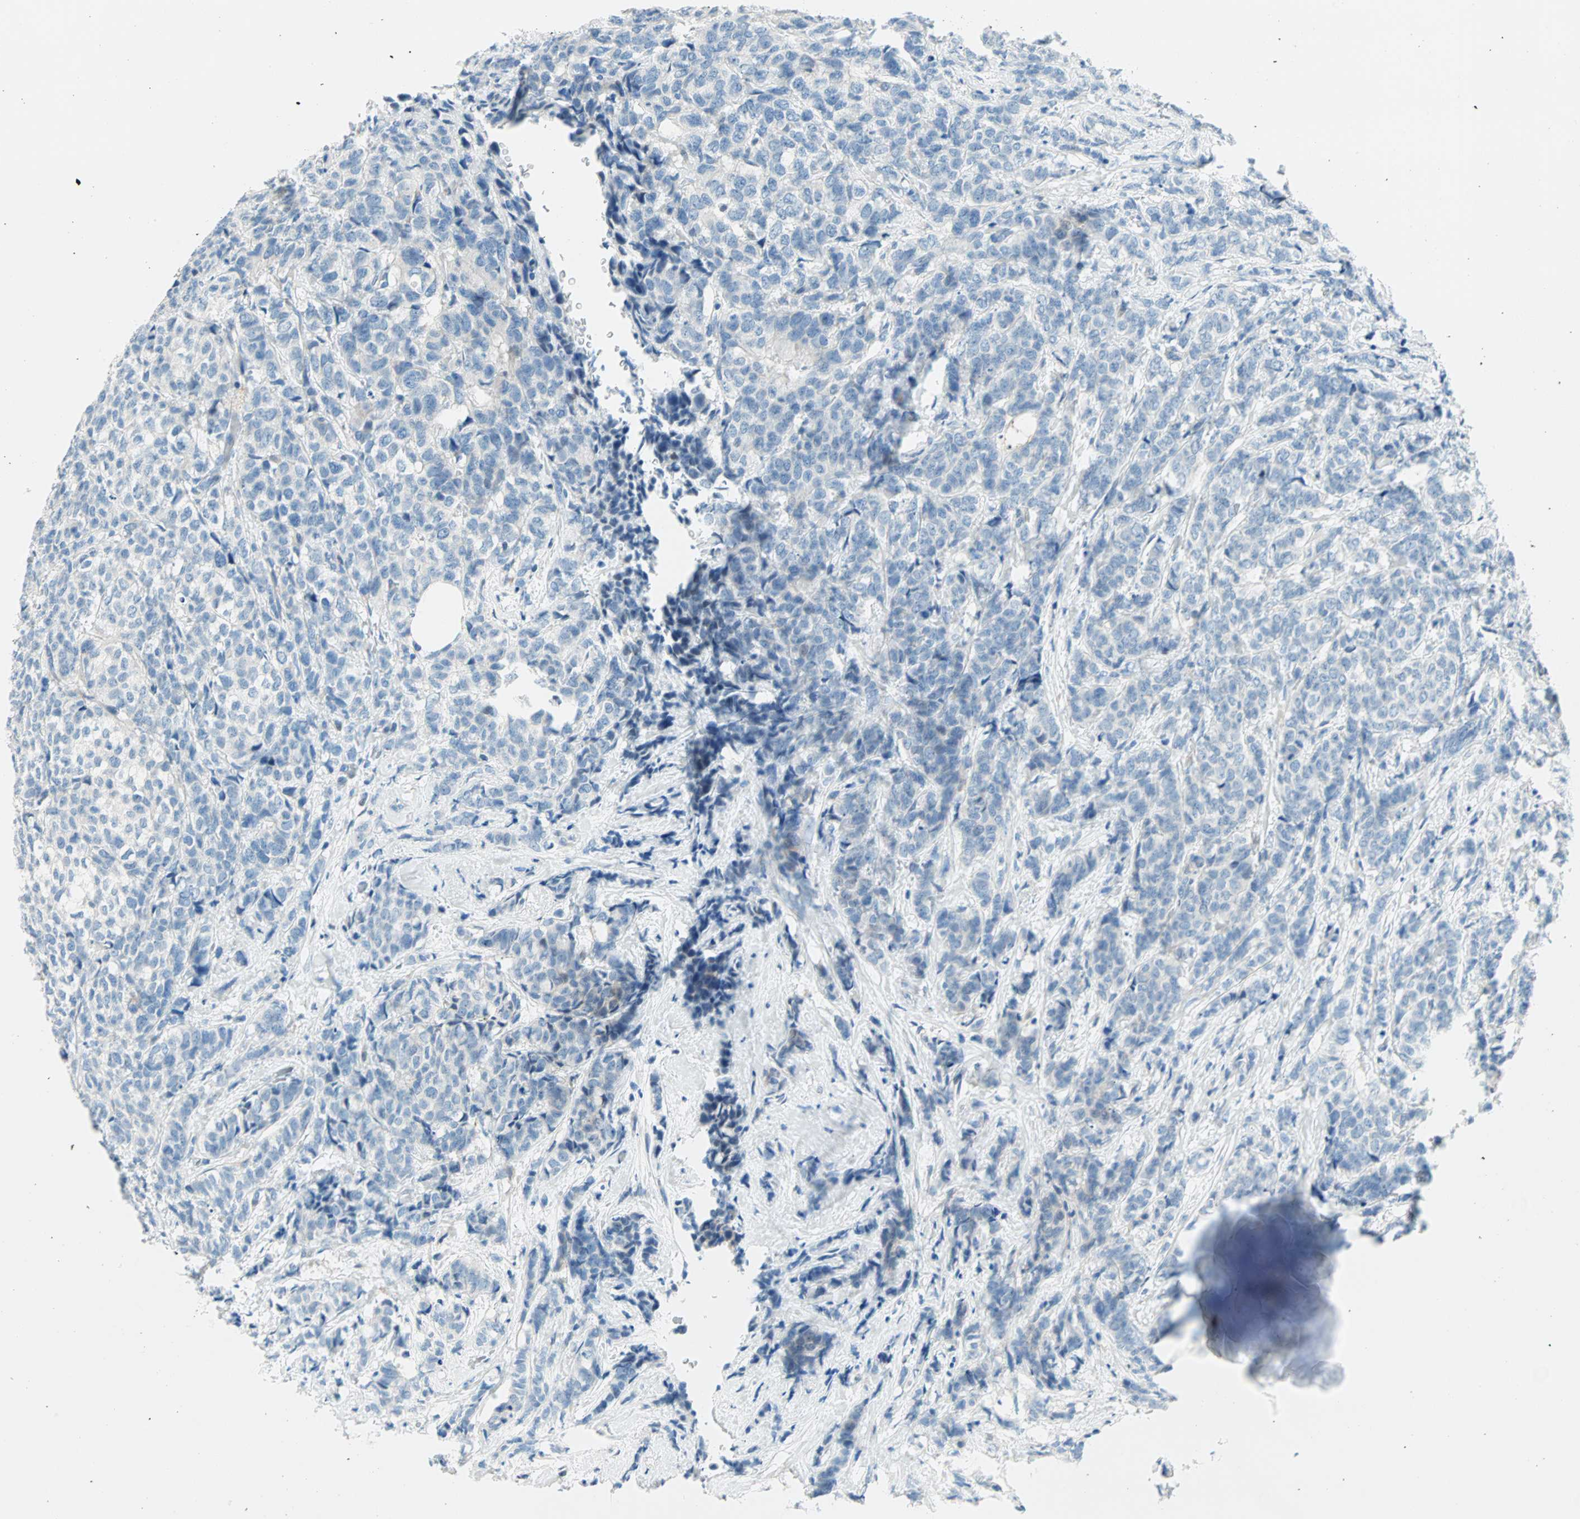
{"staining": {"intensity": "negative", "quantity": "none", "location": "none"}, "tissue": "breast cancer", "cell_type": "Tumor cells", "image_type": "cancer", "snomed": [{"axis": "morphology", "description": "Lobular carcinoma"}, {"axis": "topography", "description": "Breast"}], "caption": "Immunohistochemical staining of human breast cancer exhibits no significant expression in tumor cells. (Stains: DAB immunohistochemistry with hematoxylin counter stain, Microscopy: brightfield microscopy at high magnification).", "gene": "TMEM163", "patient": {"sex": "female", "age": 60}}